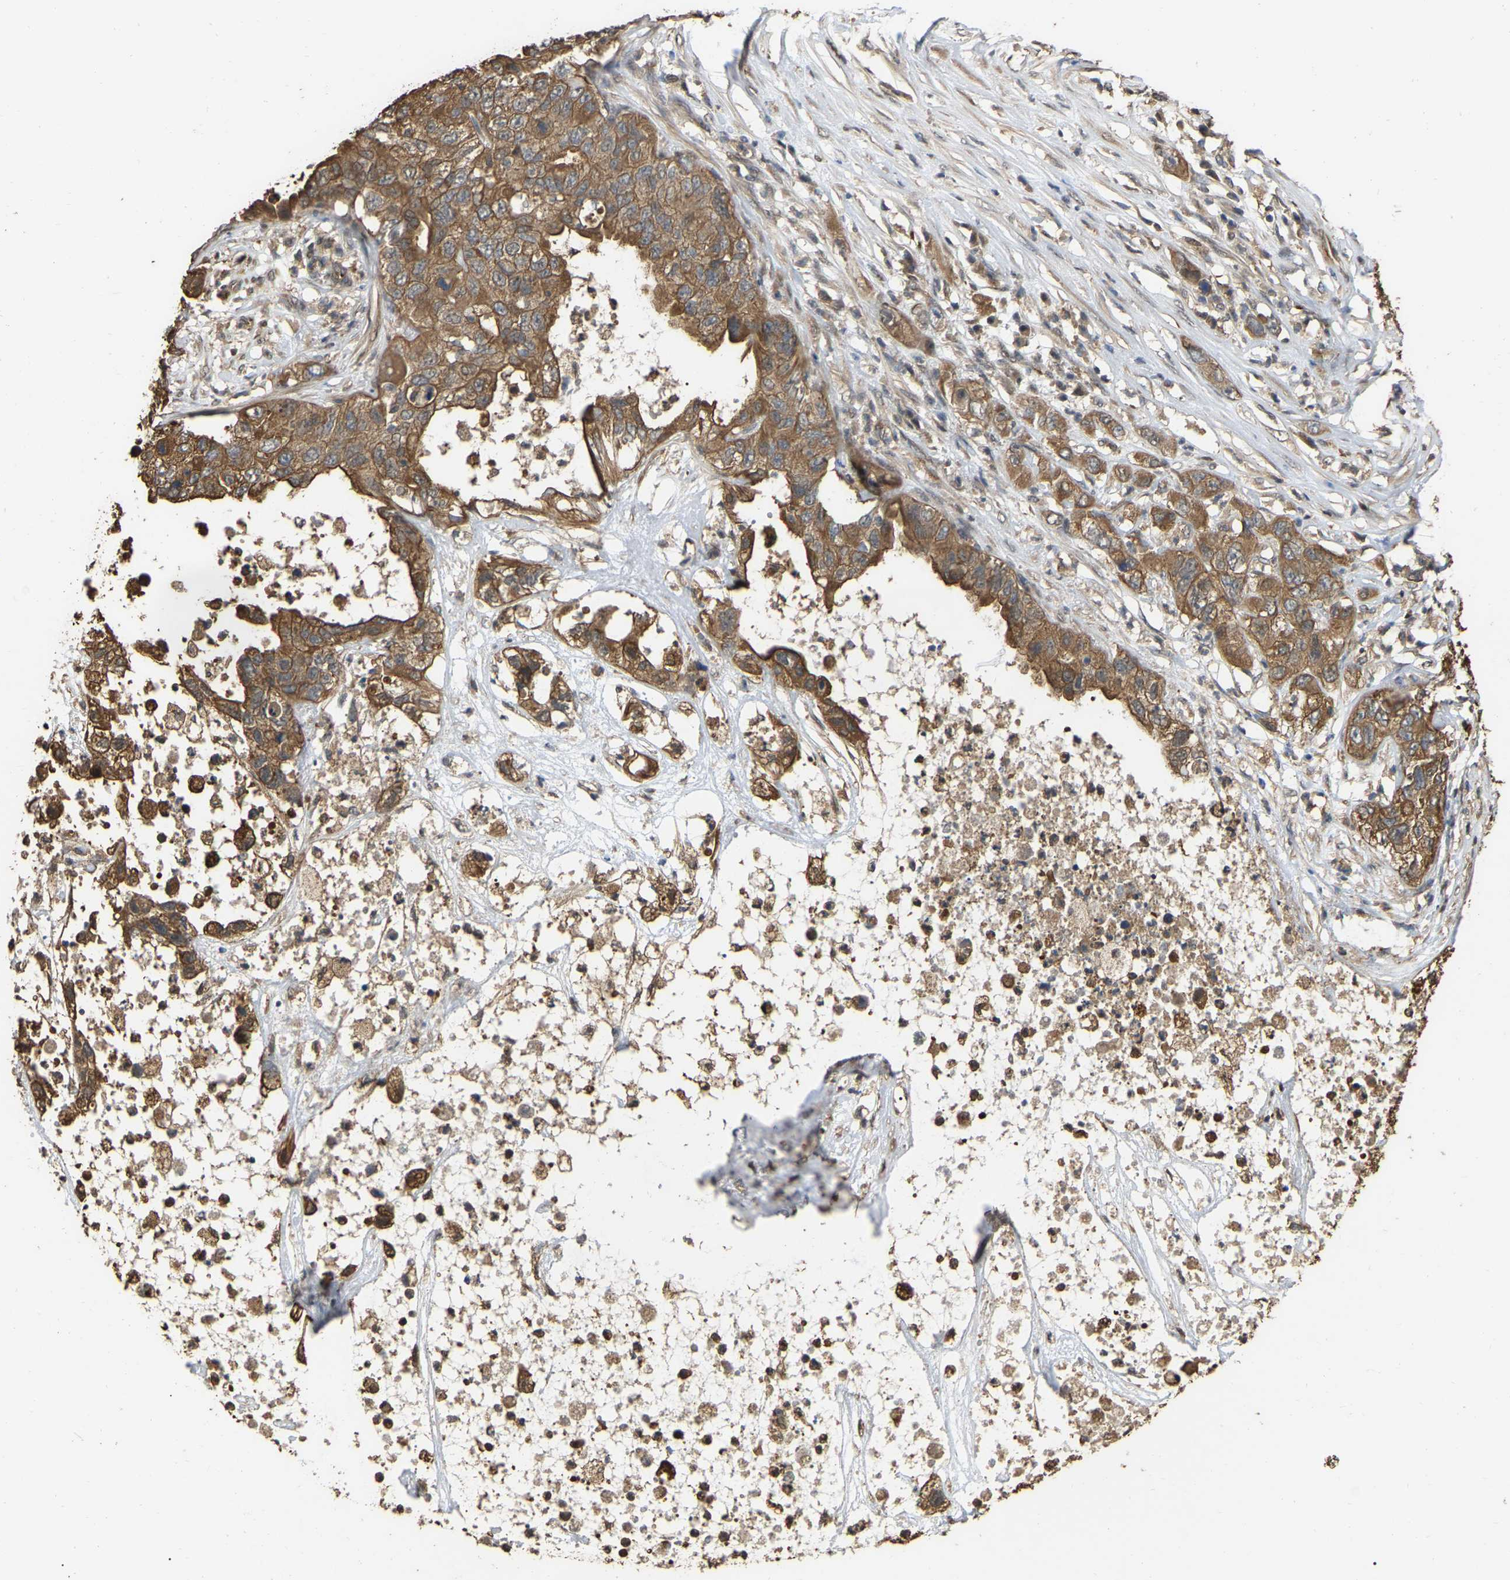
{"staining": {"intensity": "moderate", "quantity": ">75%", "location": "cytoplasmic/membranous"}, "tissue": "pancreatic cancer", "cell_type": "Tumor cells", "image_type": "cancer", "snomed": [{"axis": "morphology", "description": "Adenocarcinoma, NOS"}, {"axis": "topography", "description": "Pancreas"}], "caption": "Pancreatic cancer (adenocarcinoma) stained with DAB IHC displays medium levels of moderate cytoplasmic/membranous expression in about >75% of tumor cells.", "gene": "FAM219A", "patient": {"sex": "female", "age": 78}}